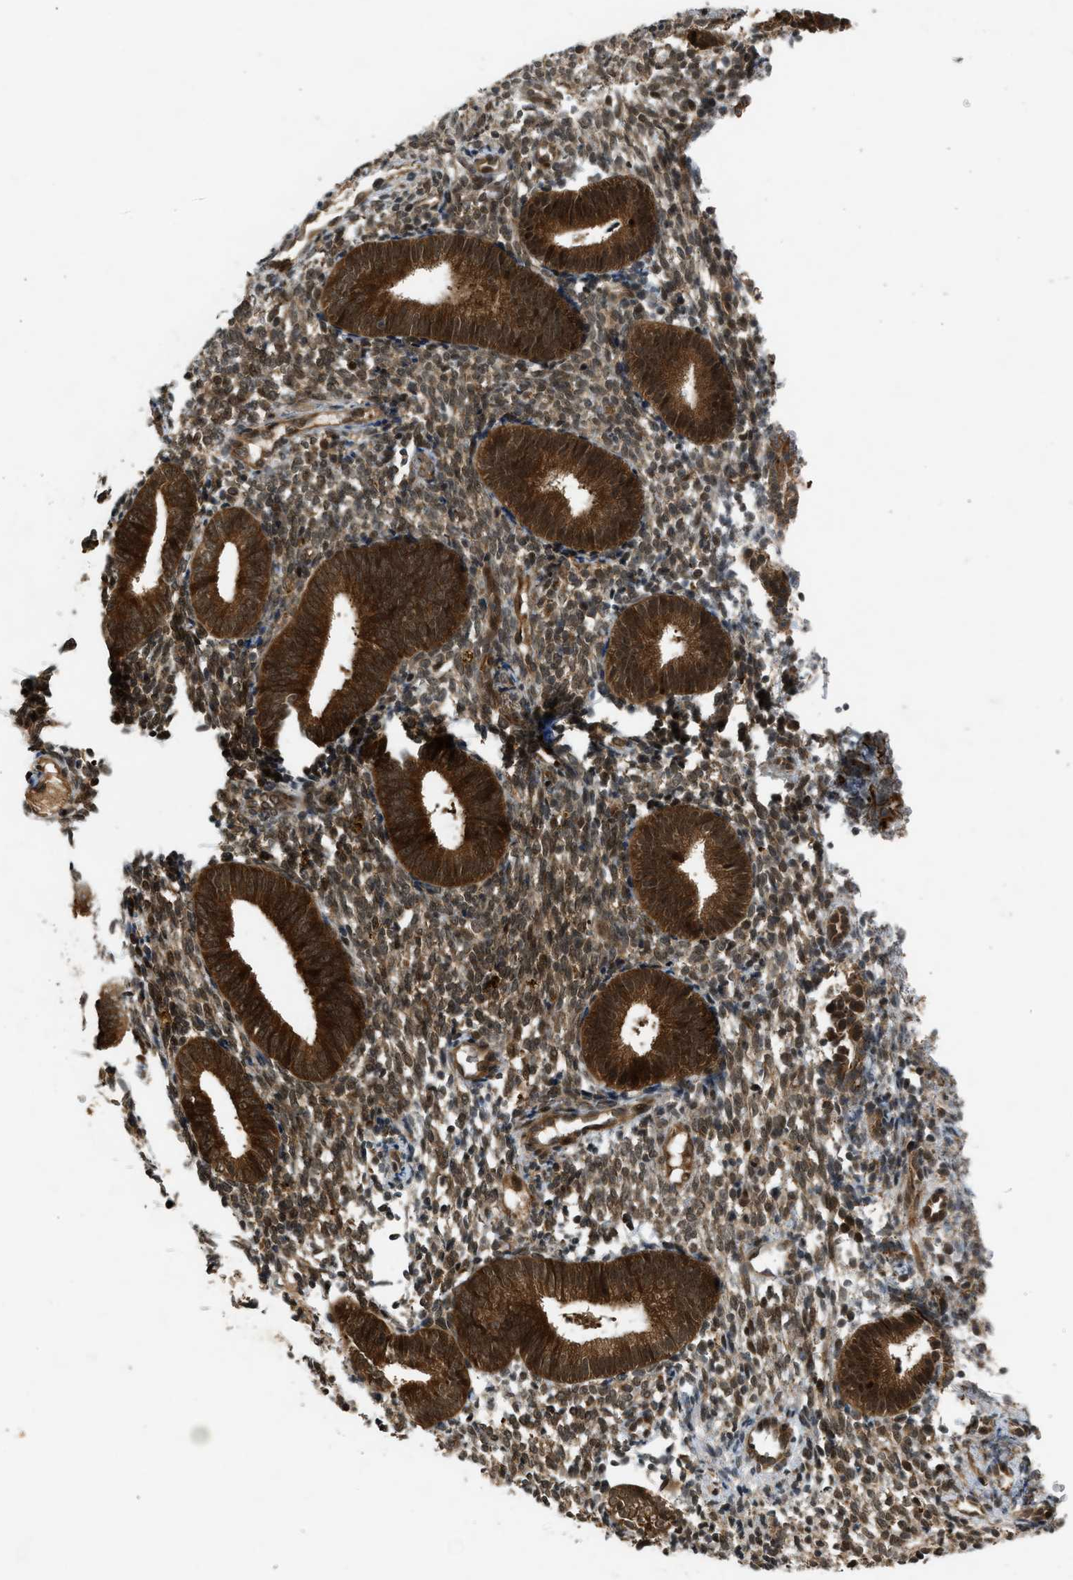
{"staining": {"intensity": "moderate", "quantity": ">75%", "location": "cytoplasmic/membranous,nuclear"}, "tissue": "endometrium", "cell_type": "Cells in endometrial stroma", "image_type": "normal", "snomed": [{"axis": "morphology", "description": "Normal tissue, NOS"}, {"axis": "topography", "description": "Uterus"}, {"axis": "topography", "description": "Endometrium"}], "caption": "Immunohistochemistry (IHC) image of unremarkable endometrium: human endometrium stained using immunohistochemistry (IHC) reveals medium levels of moderate protein expression localized specifically in the cytoplasmic/membranous,nuclear of cells in endometrial stroma, appearing as a cytoplasmic/membranous,nuclear brown color.", "gene": "TXNL1", "patient": {"sex": "female", "age": 33}}